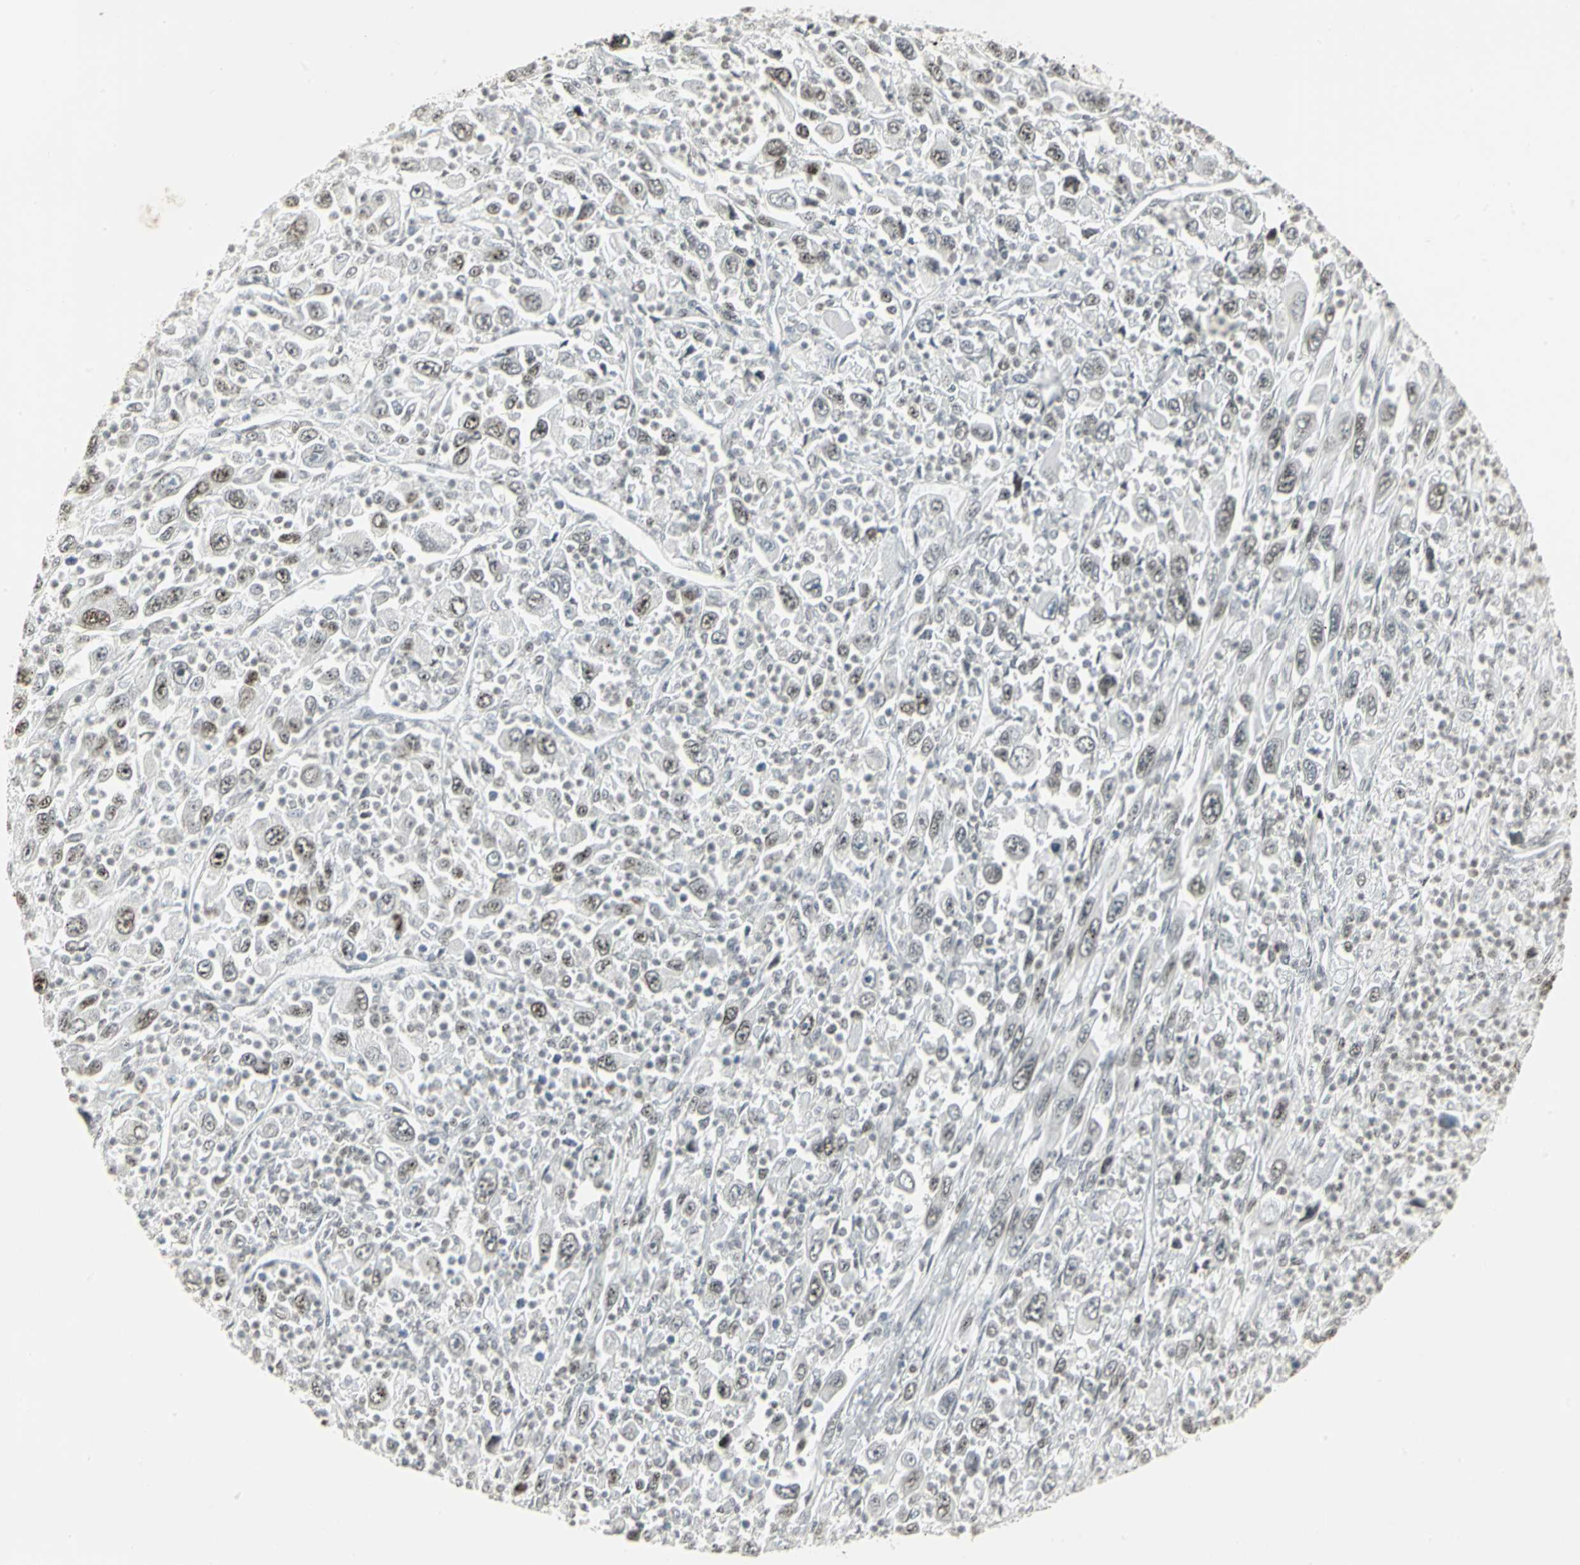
{"staining": {"intensity": "moderate", "quantity": ">75%", "location": "nuclear"}, "tissue": "melanoma", "cell_type": "Tumor cells", "image_type": "cancer", "snomed": [{"axis": "morphology", "description": "Malignant melanoma, Metastatic site"}, {"axis": "topography", "description": "Skin"}], "caption": "High-magnification brightfield microscopy of malignant melanoma (metastatic site) stained with DAB (3,3'-diaminobenzidine) (brown) and counterstained with hematoxylin (blue). tumor cells exhibit moderate nuclear expression is present in approximately>75% of cells.", "gene": "CBX3", "patient": {"sex": "female", "age": 56}}